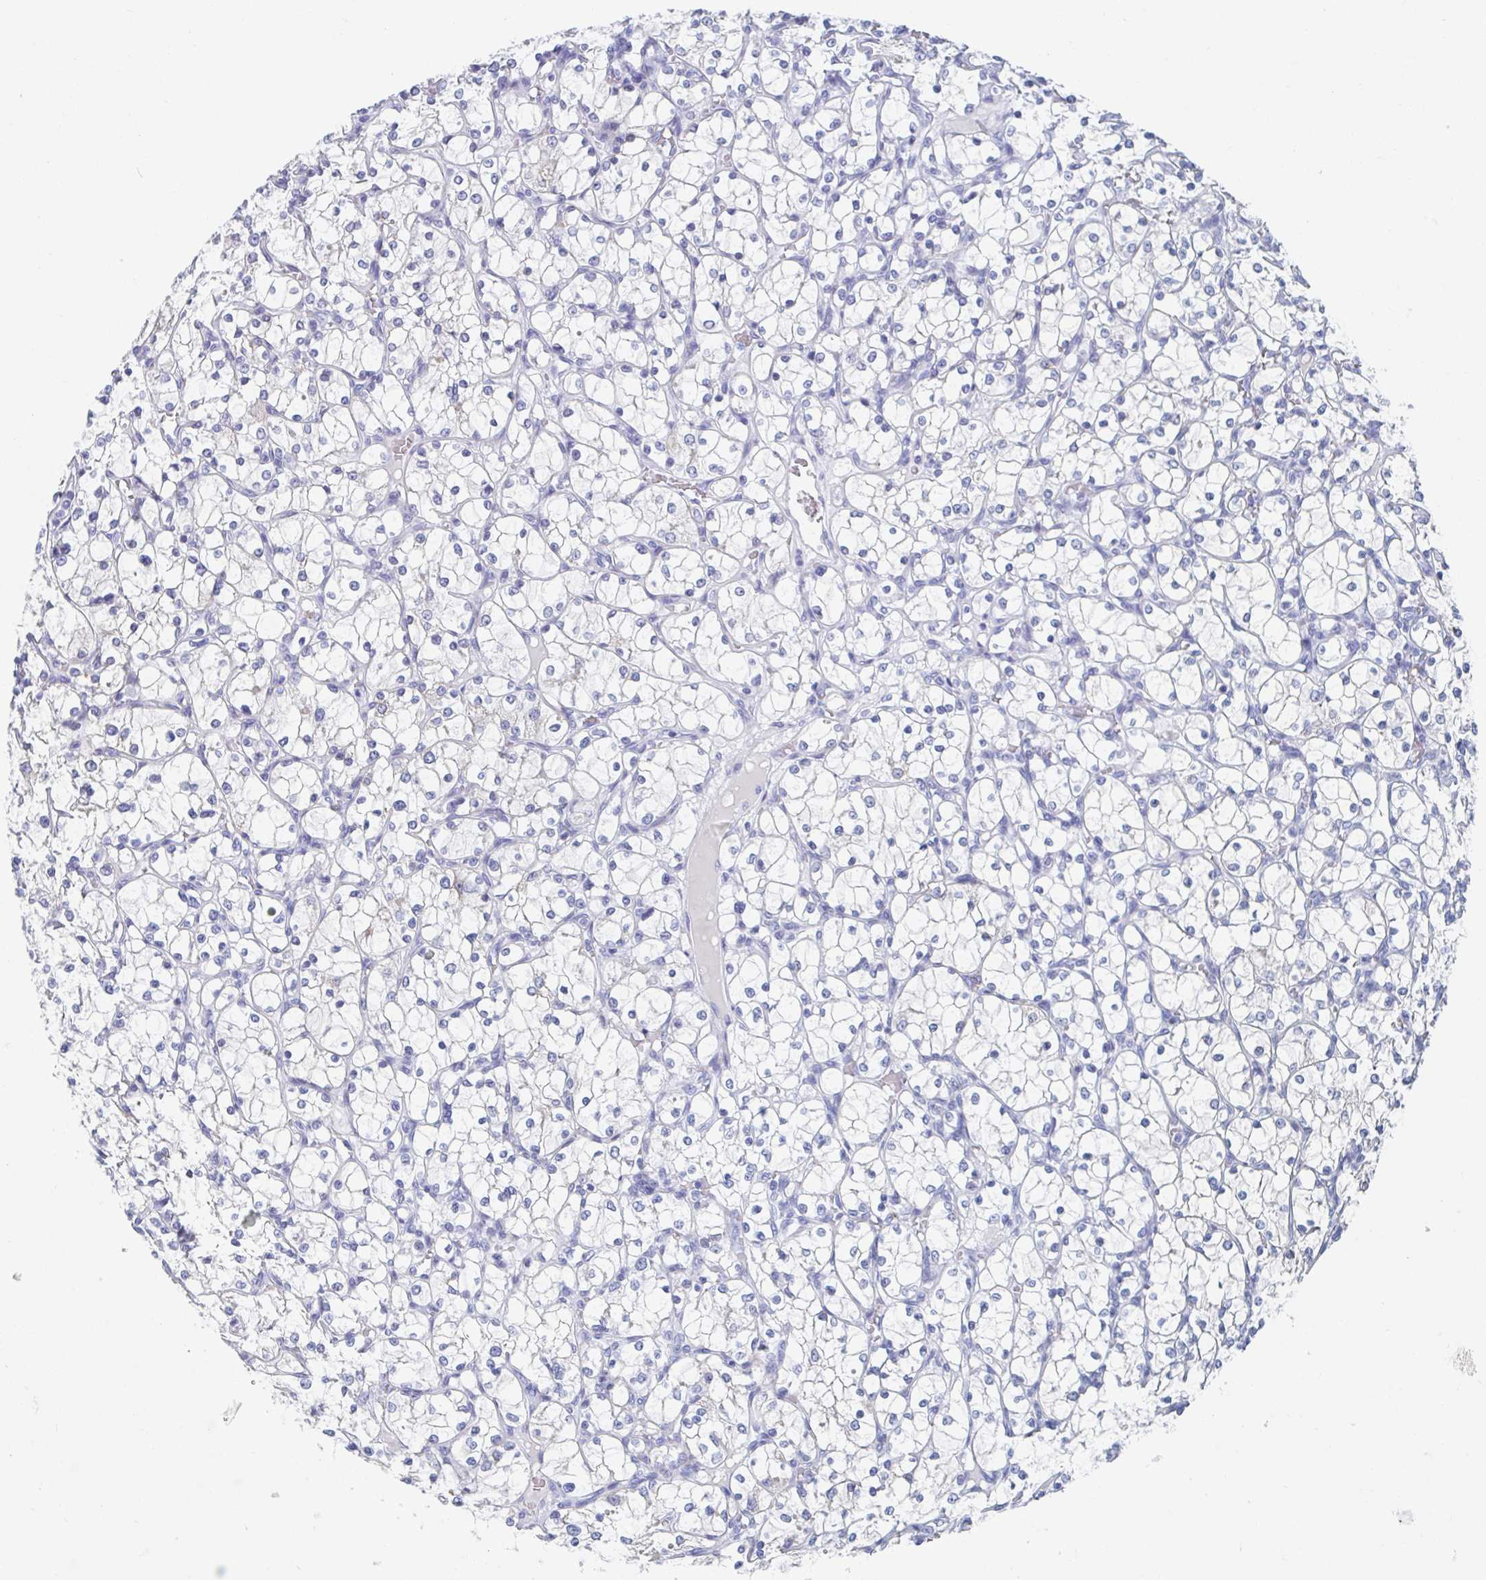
{"staining": {"intensity": "negative", "quantity": "none", "location": "none"}, "tissue": "renal cancer", "cell_type": "Tumor cells", "image_type": "cancer", "snomed": [{"axis": "morphology", "description": "Adenocarcinoma, NOS"}, {"axis": "topography", "description": "Kidney"}], "caption": "Renal cancer was stained to show a protein in brown. There is no significant positivity in tumor cells.", "gene": "C10orf53", "patient": {"sex": "female", "age": 69}}